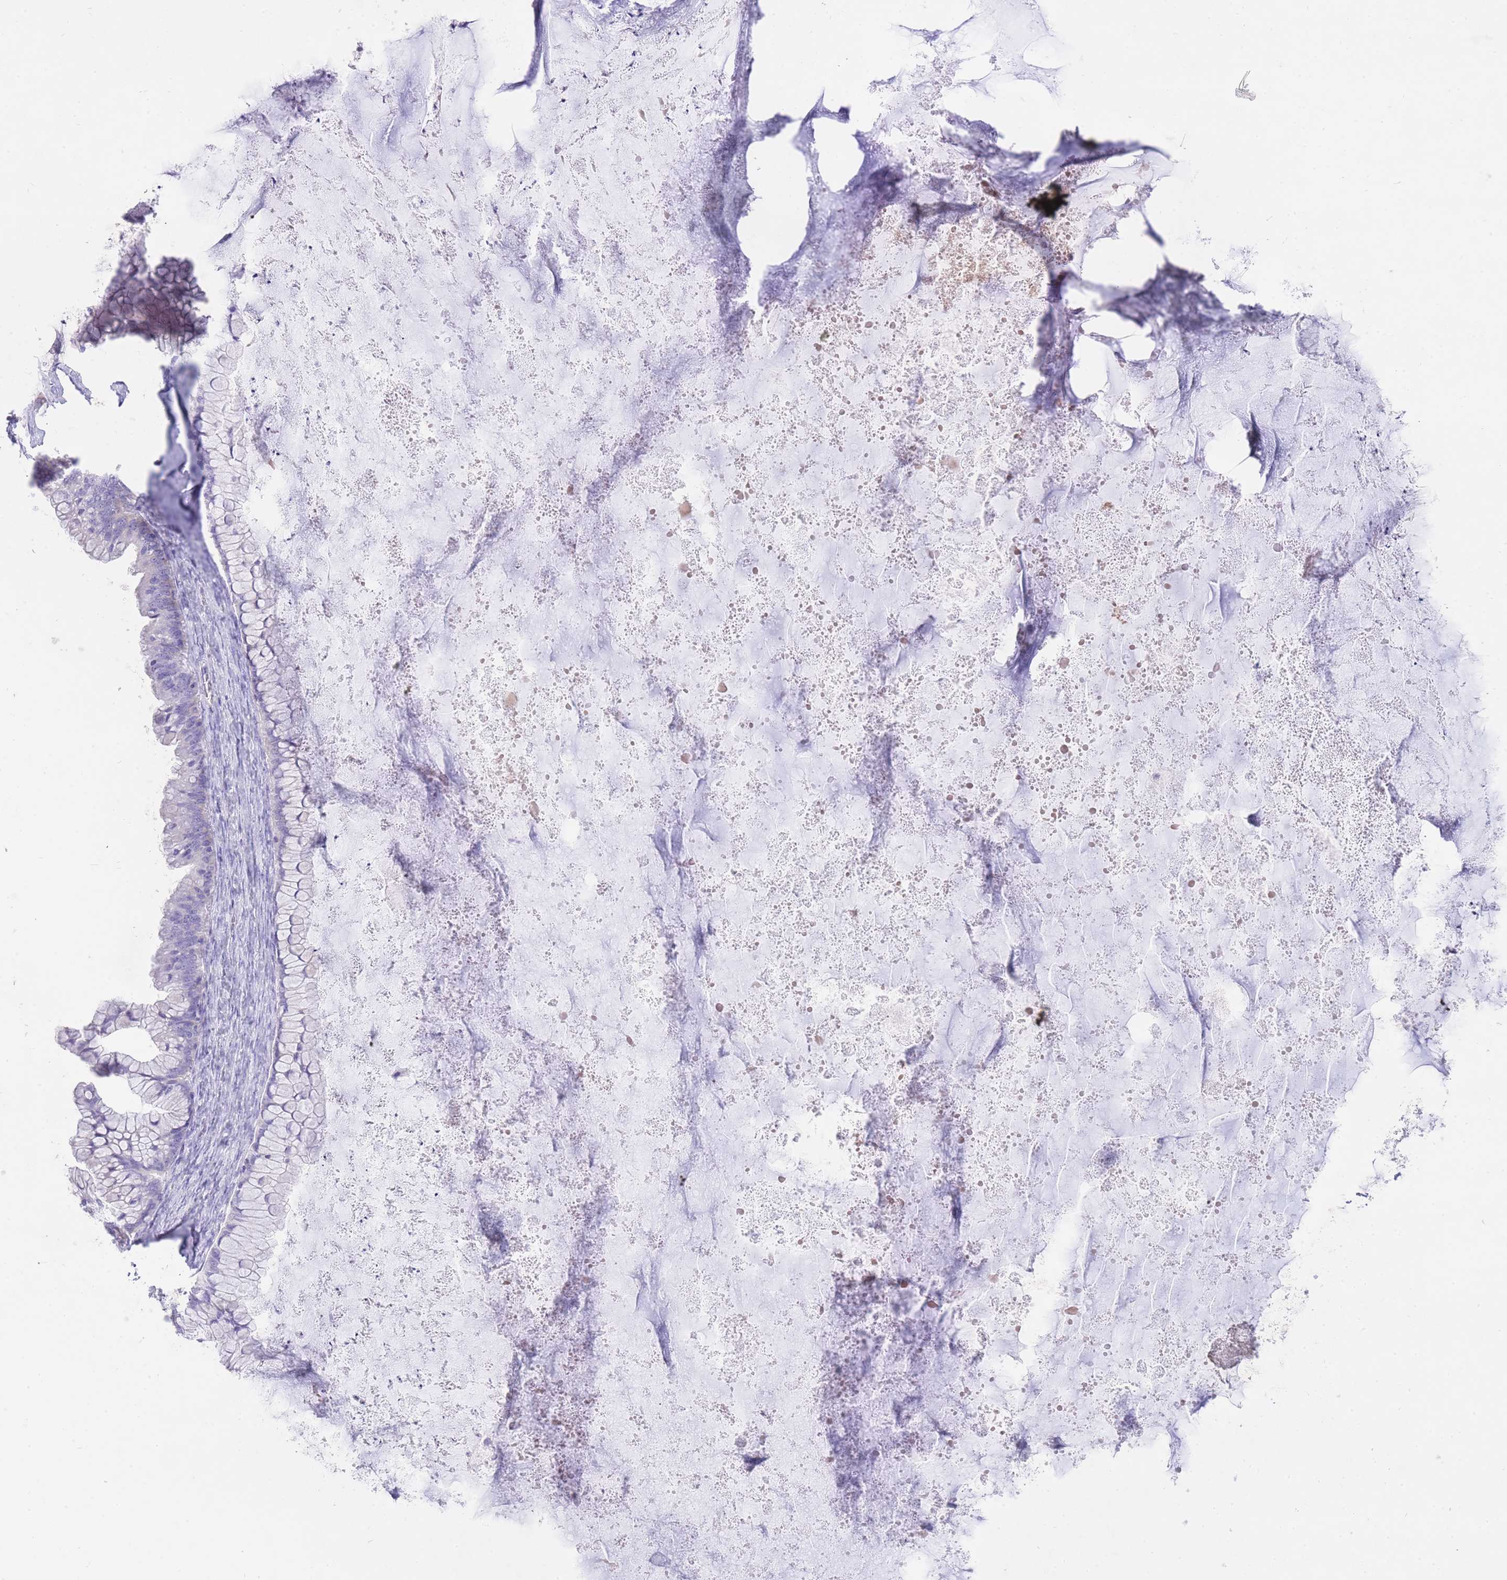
{"staining": {"intensity": "negative", "quantity": "none", "location": "none"}, "tissue": "ovarian cancer", "cell_type": "Tumor cells", "image_type": "cancer", "snomed": [{"axis": "morphology", "description": "Cystadenocarcinoma, mucinous, NOS"}, {"axis": "topography", "description": "Ovary"}], "caption": "There is no significant staining in tumor cells of ovarian cancer (mucinous cystadenocarcinoma).", "gene": "HRG", "patient": {"sex": "female", "age": 35}}